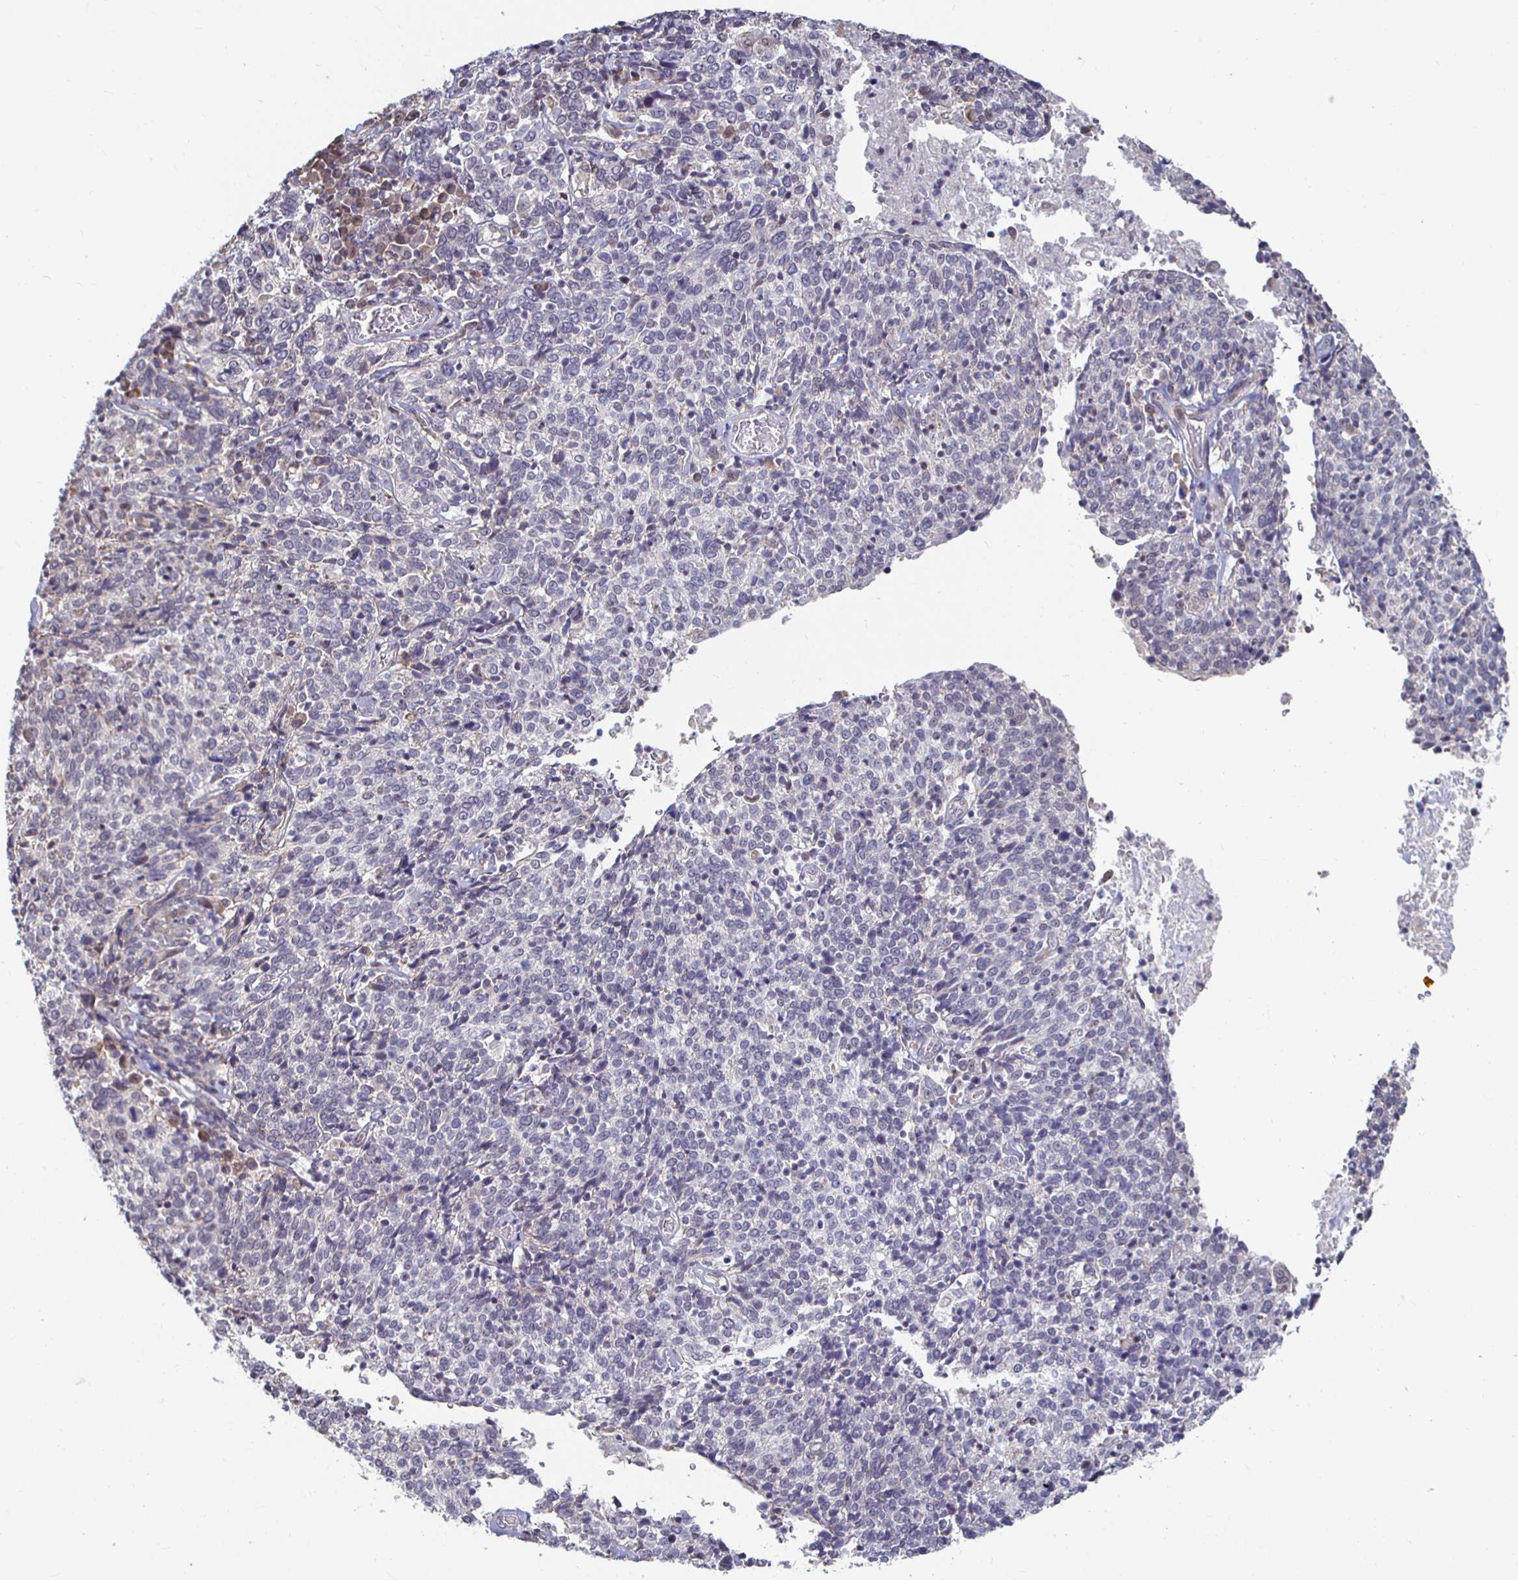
{"staining": {"intensity": "negative", "quantity": "none", "location": "none"}, "tissue": "cervical cancer", "cell_type": "Tumor cells", "image_type": "cancer", "snomed": [{"axis": "morphology", "description": "Squamous cell carcinoma, NOS"}, {"axis": "topography", "description": "Cervix"}], "caption": "Cervical cancer (squamous cell carcinoma) was stained to show a protein in brown. There is no significant positivity in tumor cells.", "gene": "CAPN11", "patient": {"sex": "female", "age": 46}}